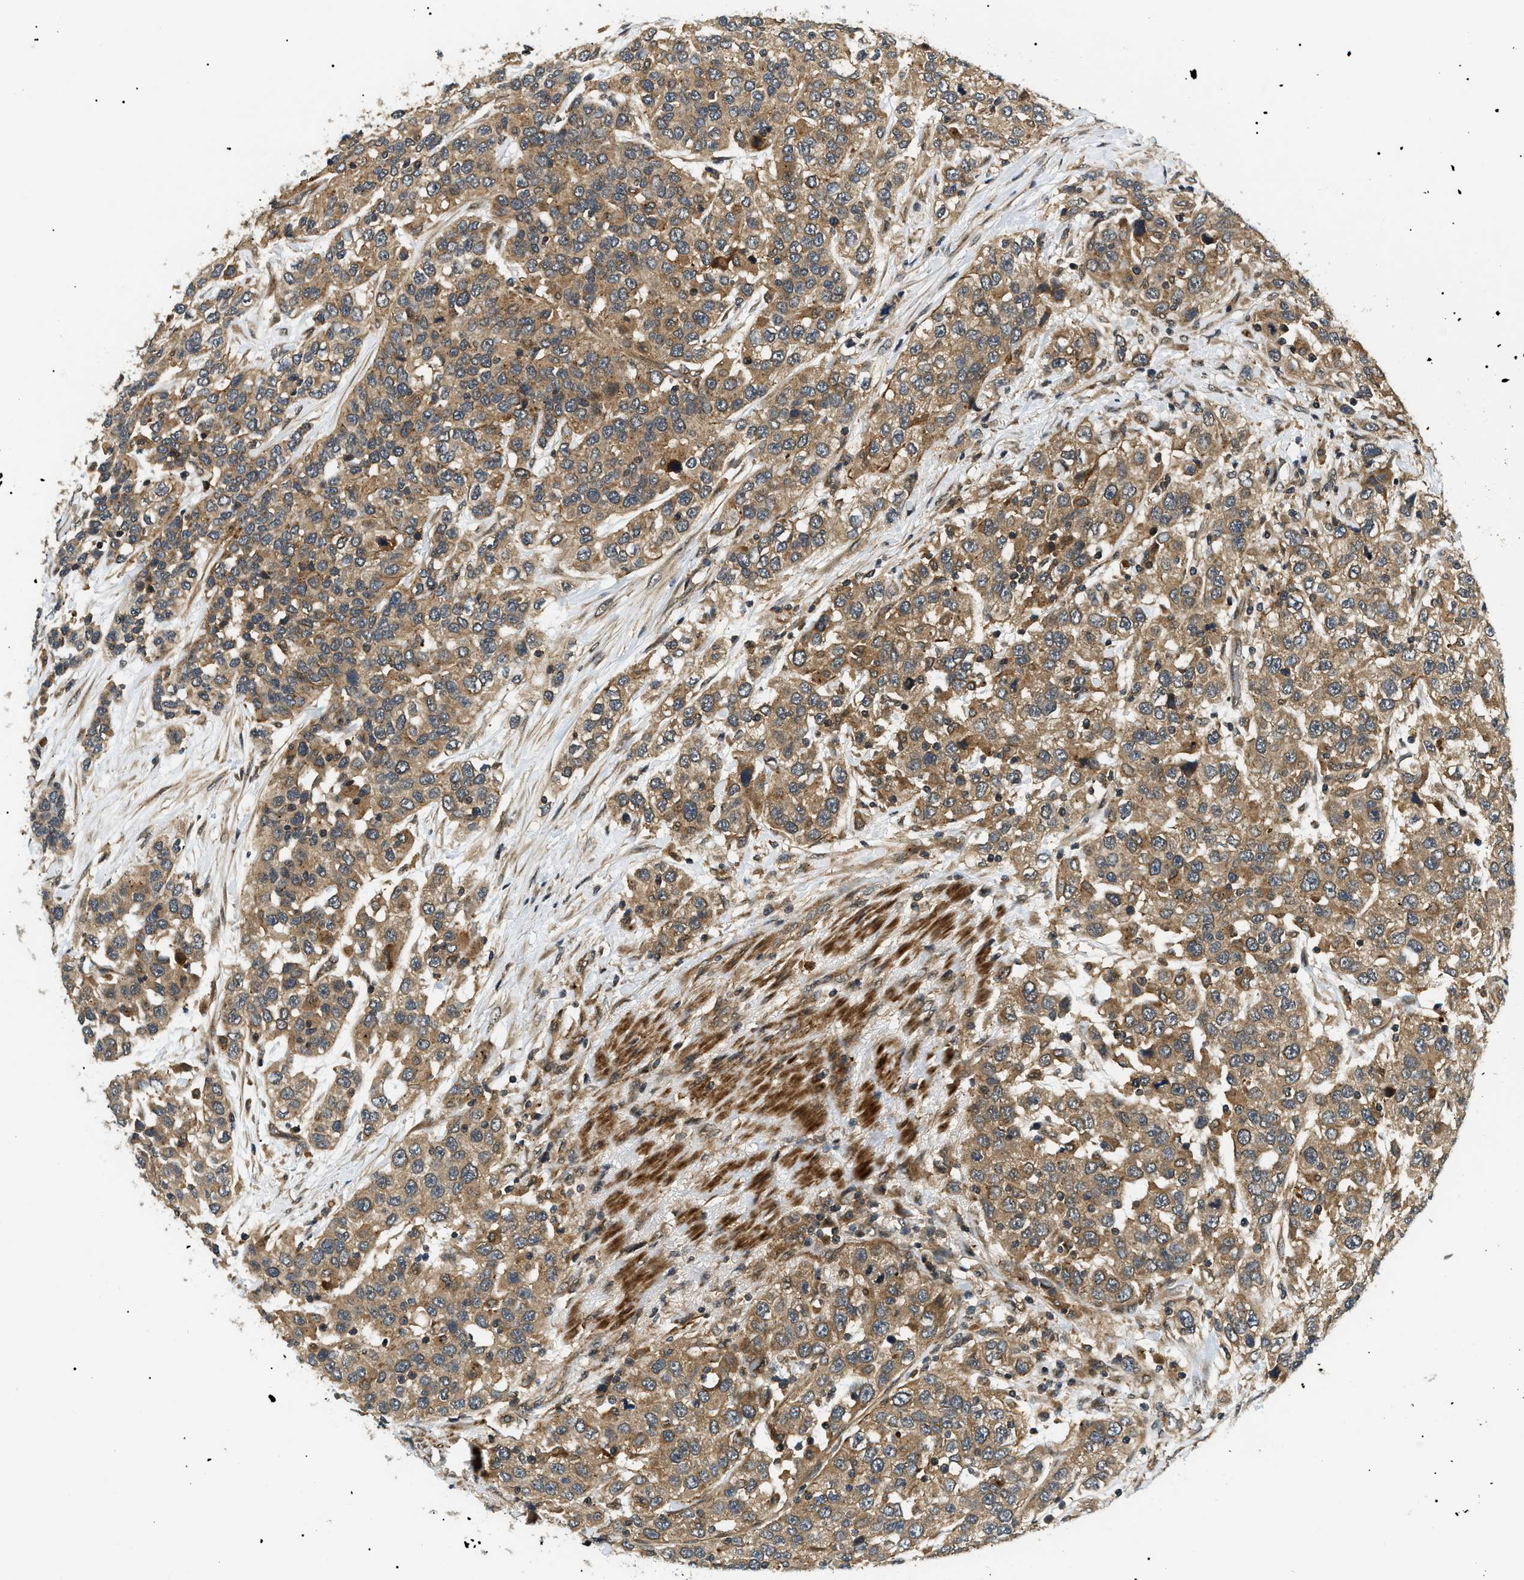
{"staining": {"intensity": "moderate", "quantity": ">75%", "location": "cytoplasmic/membranous"}, "tissue": "urothelial cancer", "cell_type": "Tumor cells", "image_type": "cancer", "snomed": [{"axis": "morphology", "description": "Urothelial carcinoma, High grade"}, {"axis": "topography", "description": "Urinary bladder"}], "caption": "Moderate cytoplasmic/membranous expression is identified in about >75% of tumor cells in urothelial cancer.", "gene": "ATP6AP1", "patient": {"sex": "female", "age": 80}}